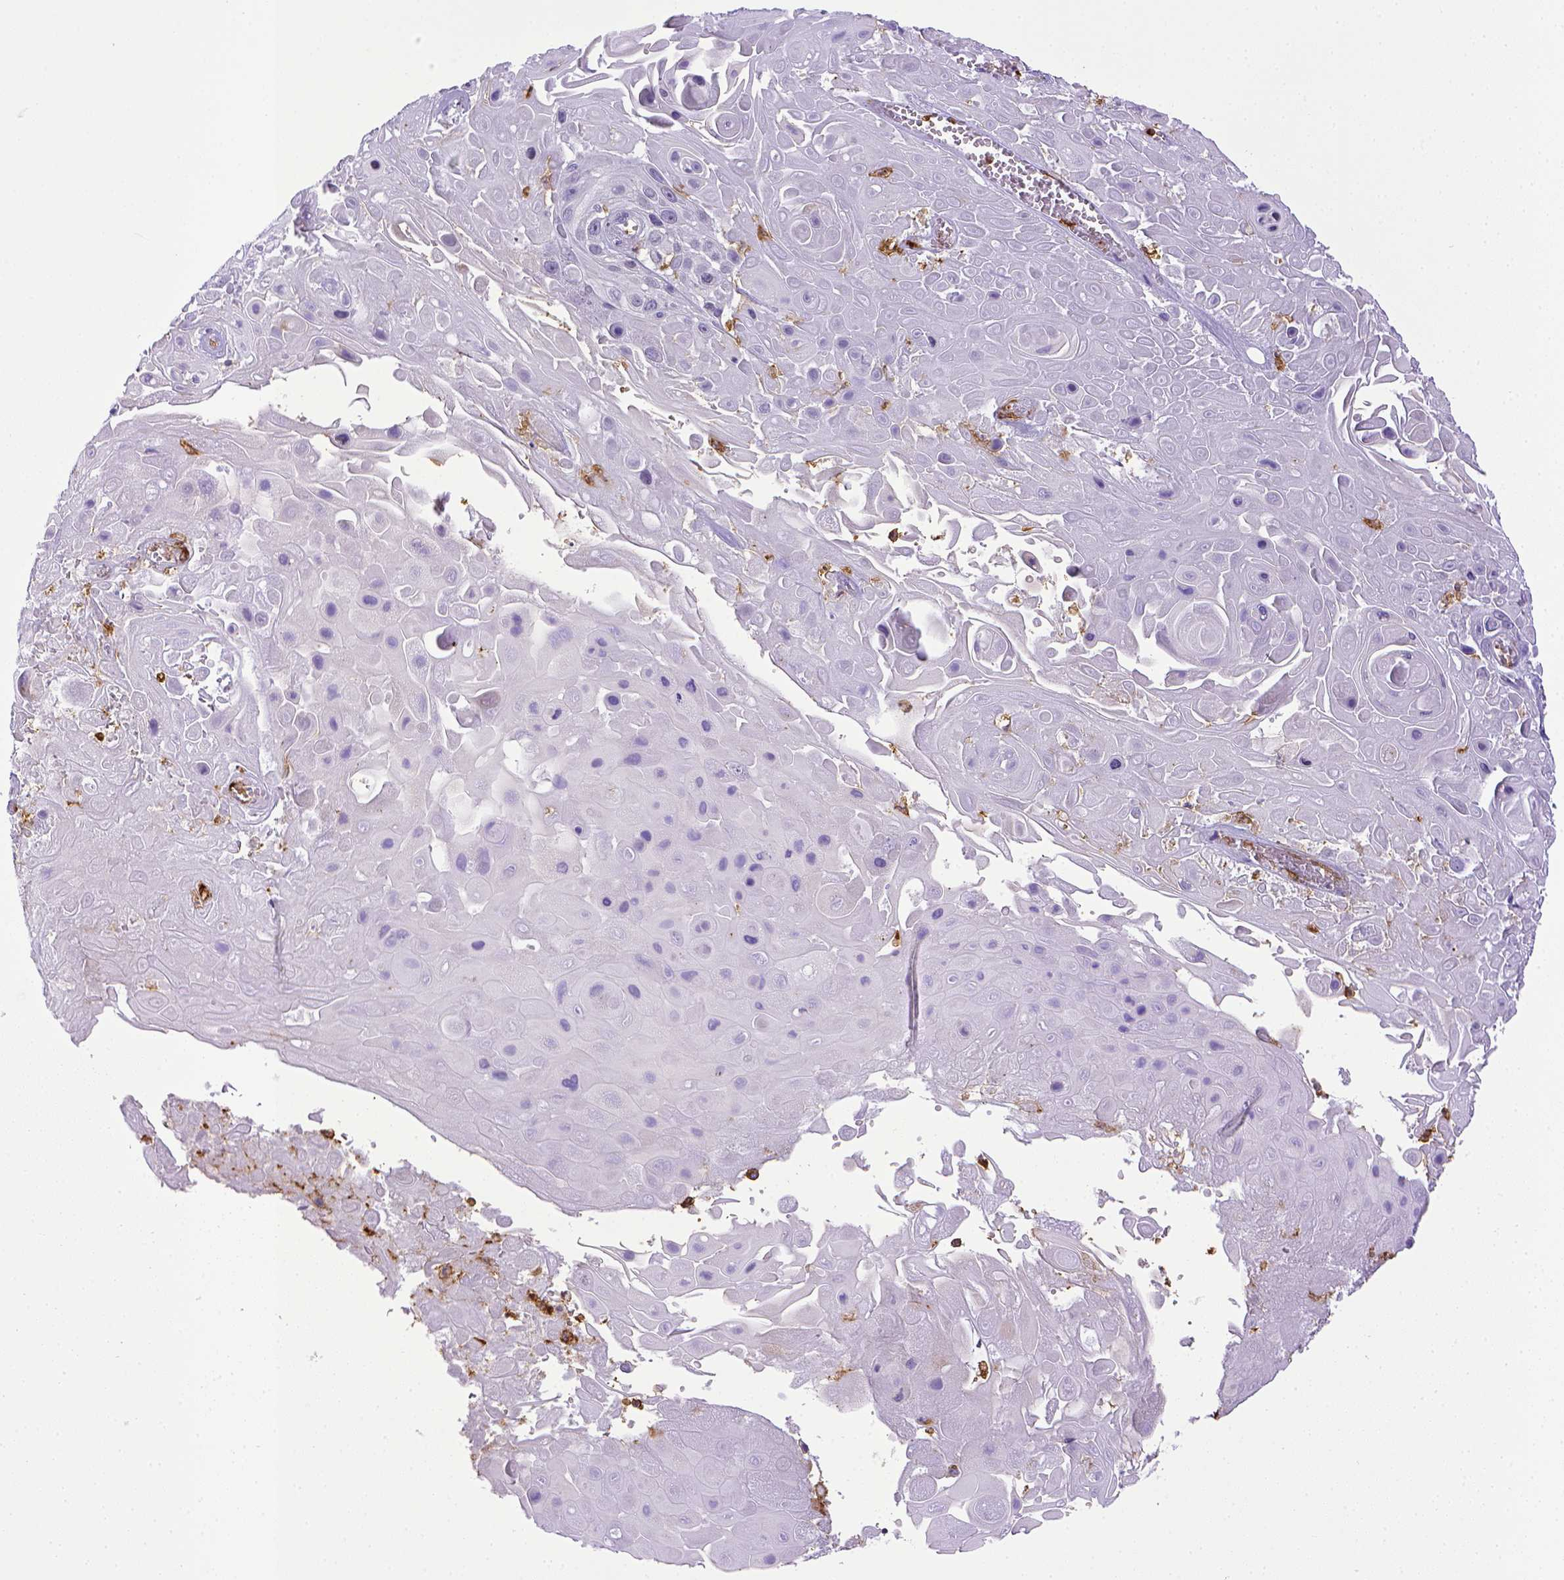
{"staining": {"intensity": "negative", "quantity": "none", "location": "none"}, "tissue": "skin cancer", "cell_type": "Tumor cells", "image_type": "cancer", "snomed": [{"axis": "morphology", "description": "Squamous cell carcinoma, NOS"}, {"axis": "topography", "description": "Skin"}], "caption": "Immunohistochemical staining of skin cancer displays no significant expression in tumor cells. The staining was performed using DAB to visualize the protein expression in brown, while the nuclei were stained in blue with hematoxylin (Magnification: 20x).", "gene": "ITGAM", "patient": {"sex": "male", "age": 82}}